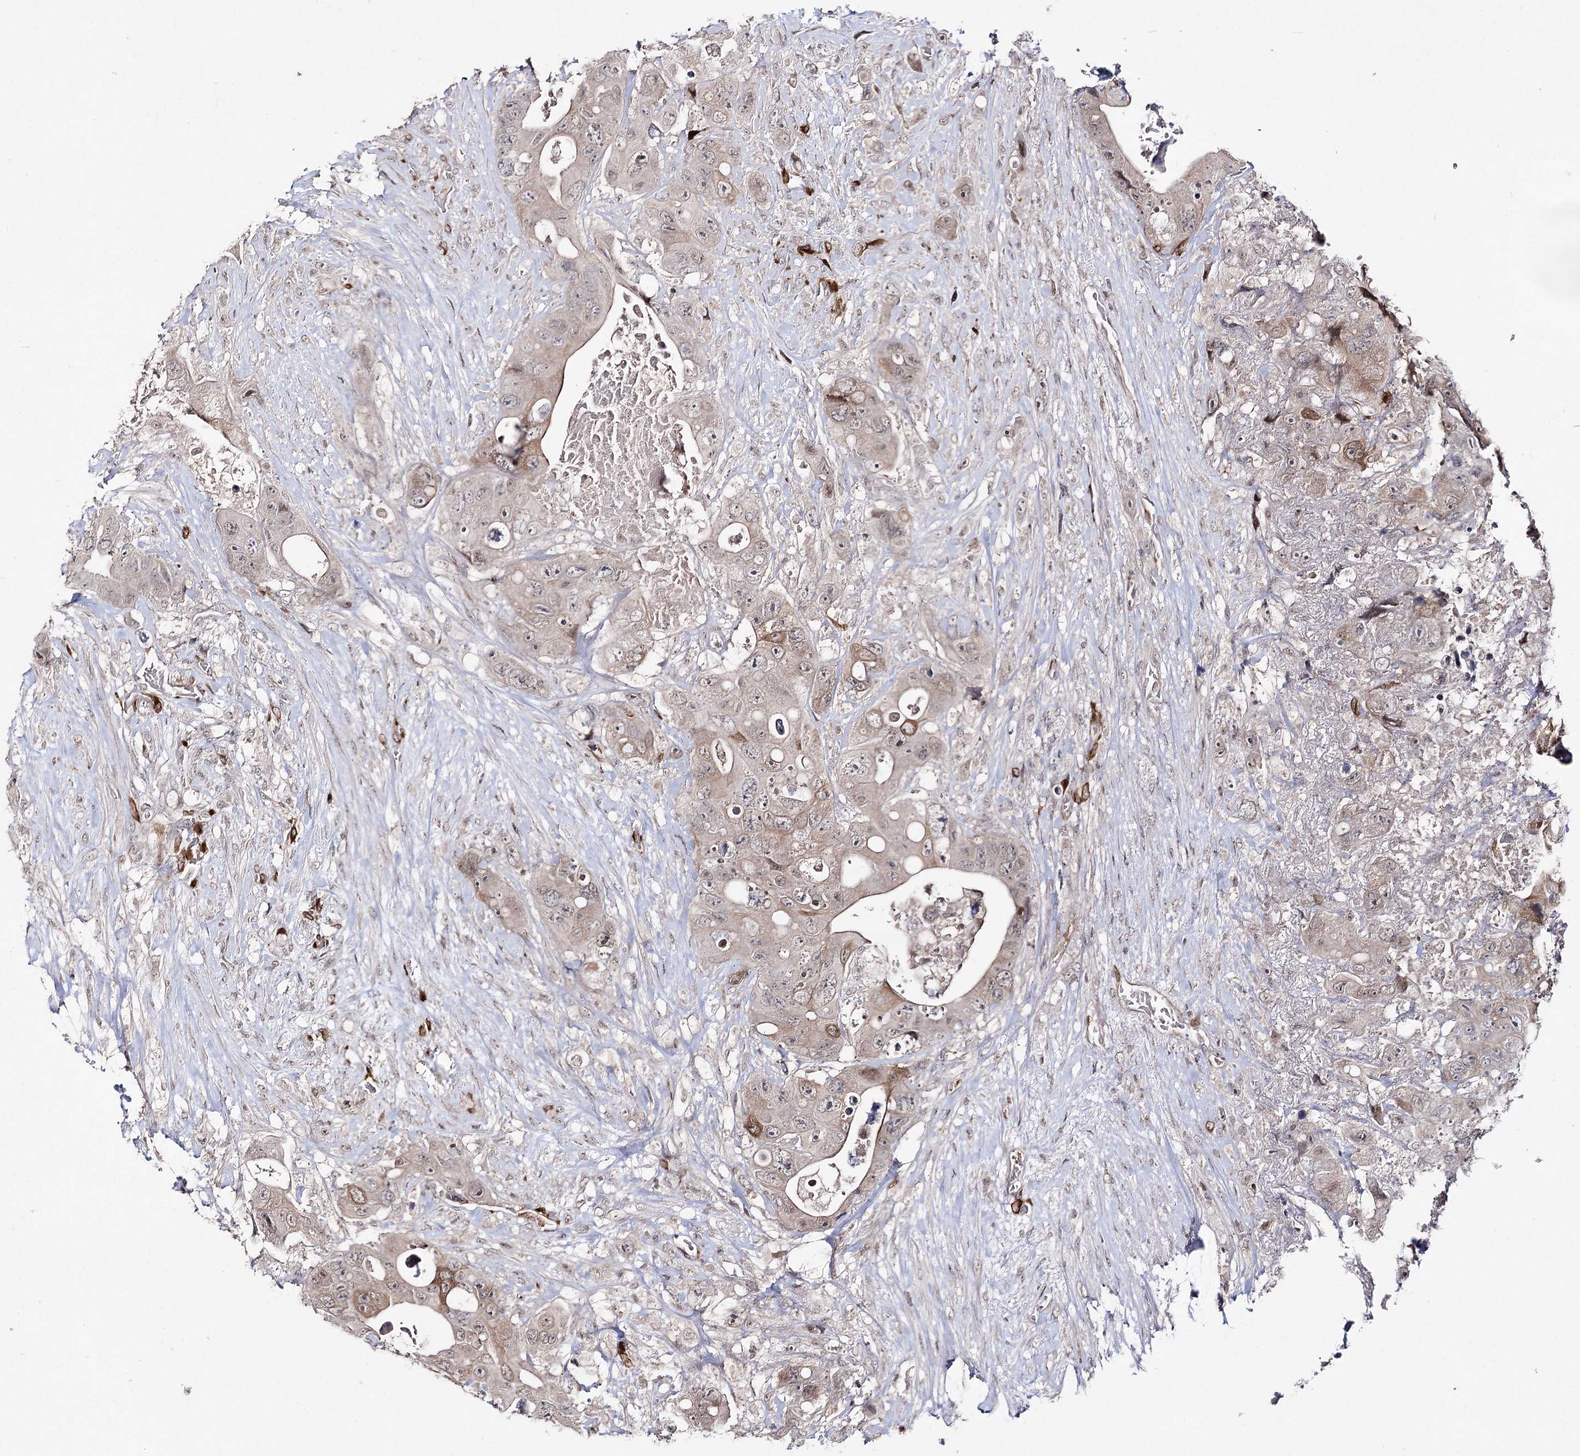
{"staining": {"intensity": "strong", "quantity": "25%-75%", "location": "cytoplasmic/membranous"}, "tissue": "colorectal cancer", "cell_type": "Tumor cells", "image_type": "cancer", "snomed": [{"axis": "morphology", "description": "Adenocarcinoma, NOS"}, {"axis": "topography", "description": "Colon"}], "caption": "This is an image of immunohistochemistry staining of colorectal adenocarcinoma, which shows strong positivity in the cytoplasmic/membranous of tumor cells.", "gene": "HSD11B2", "patient": {"sex": "female", "age": 46}}